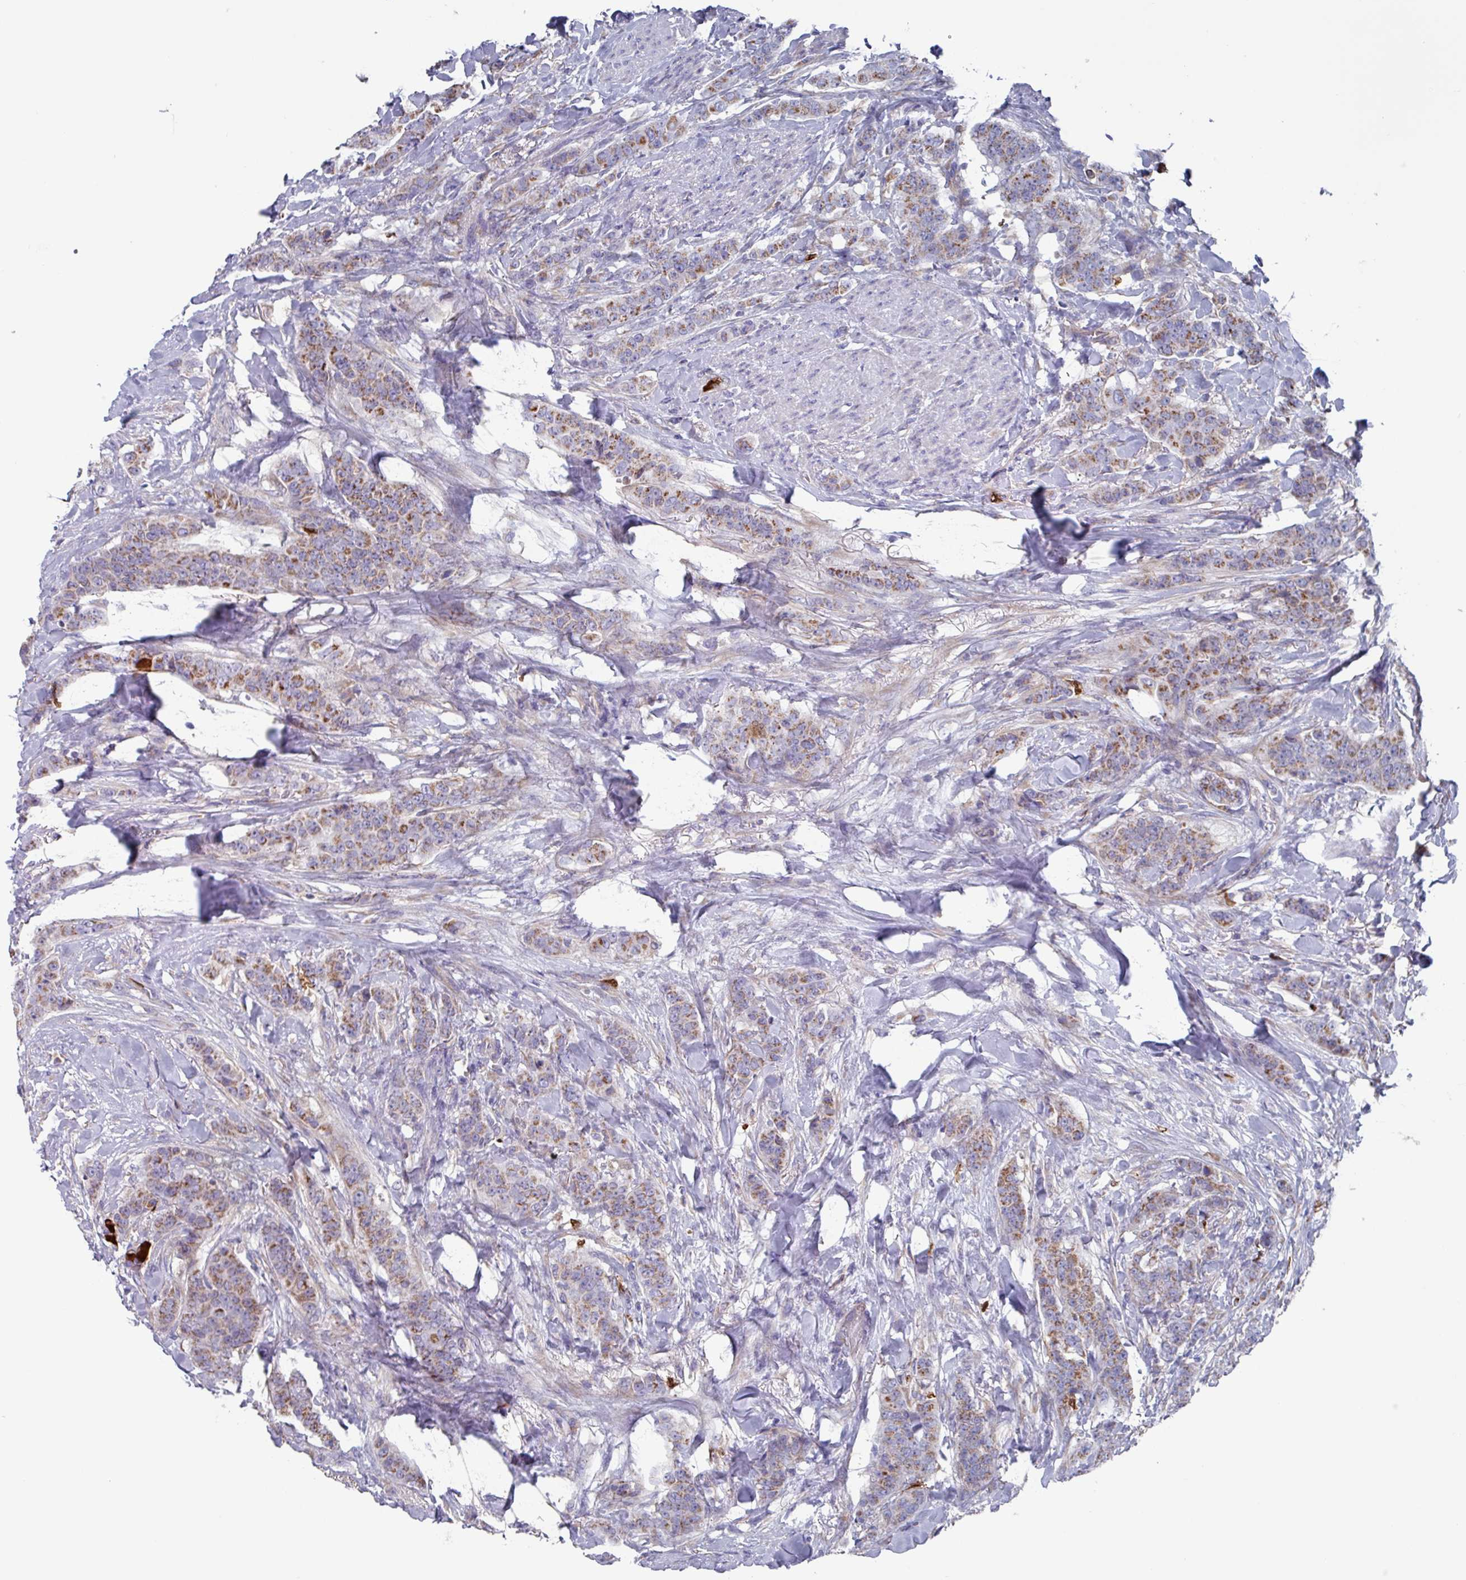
{"staining": {"intensity": "moderate", "quantity": ">75%", "location": "cytoplasmic/membranous"}, "tissue": "breast cancer", "cell_type": "Tumor cells", "image_type": "cancer", "snomed": [{"axis": "morphology", "description": "Duct carcinoma"}, {"axis": "topography", "description": "Breast"}], "caption": "Breast cancer stained with a protein marker reveals moderate staining in tumor cells.", "gene": "UQCC2", "patient": {"sex": "female", "age": 40}}